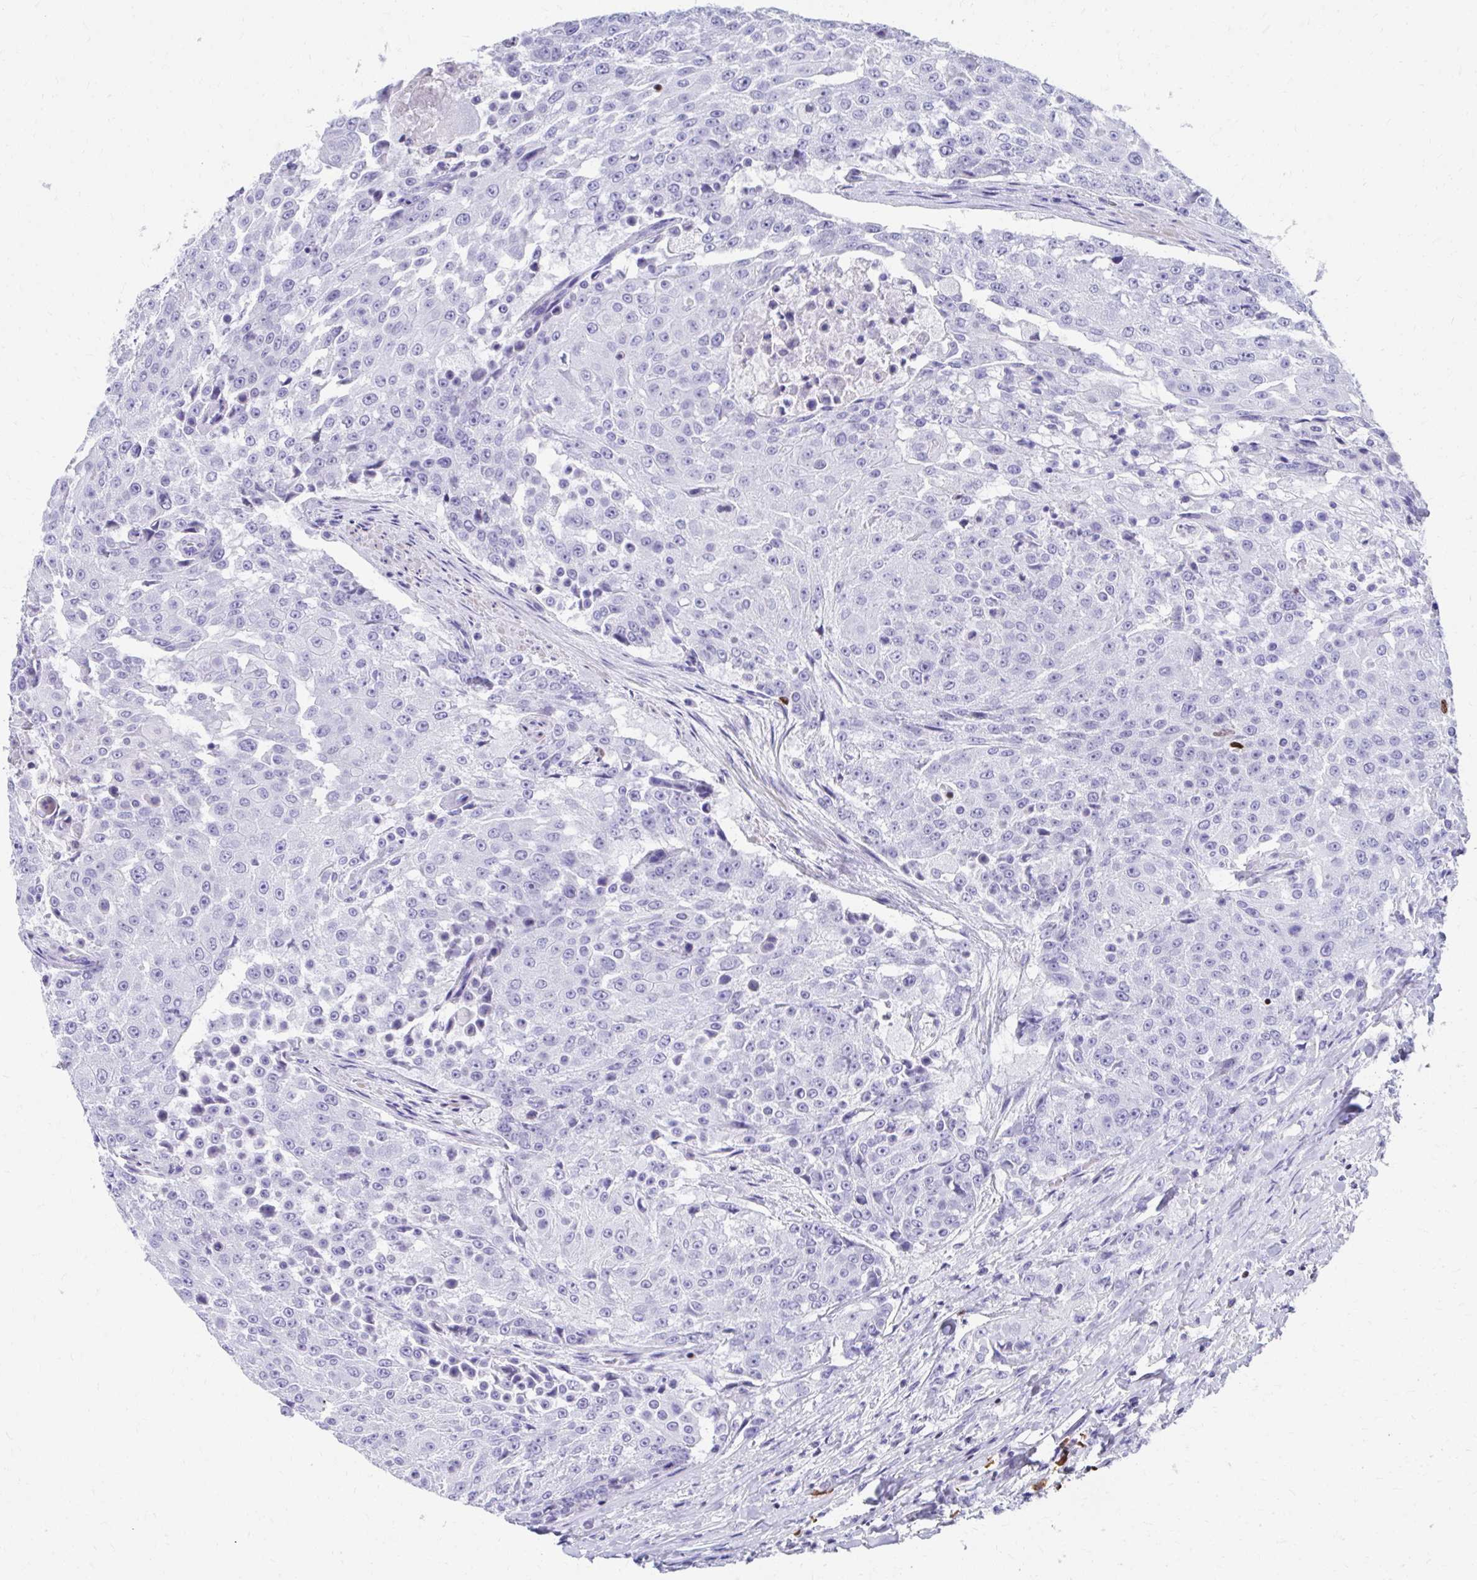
{"staining": {"intensity": "negative", "quantity": "none", "location": "none"}, "tissue": "urothelial cancer", "cell_type": "Tumor cells", "image_type": "cancer", "snomed": [{"axis": "morphology", "description": "Urothelial carcinoma, High grade"}, {"axis": "topography", "description": "Urinary bladder"}], "caption": "DAB immunohistochemical staining of human high-grade urothelial carcinoma reveals no significant staining in tumor cells. (DAB (3,3'-diaminobenzidine) immunohistochemistry, high magnification).", "gene": "RUNX3", "patient": {"sex": "female", "age": 63}}